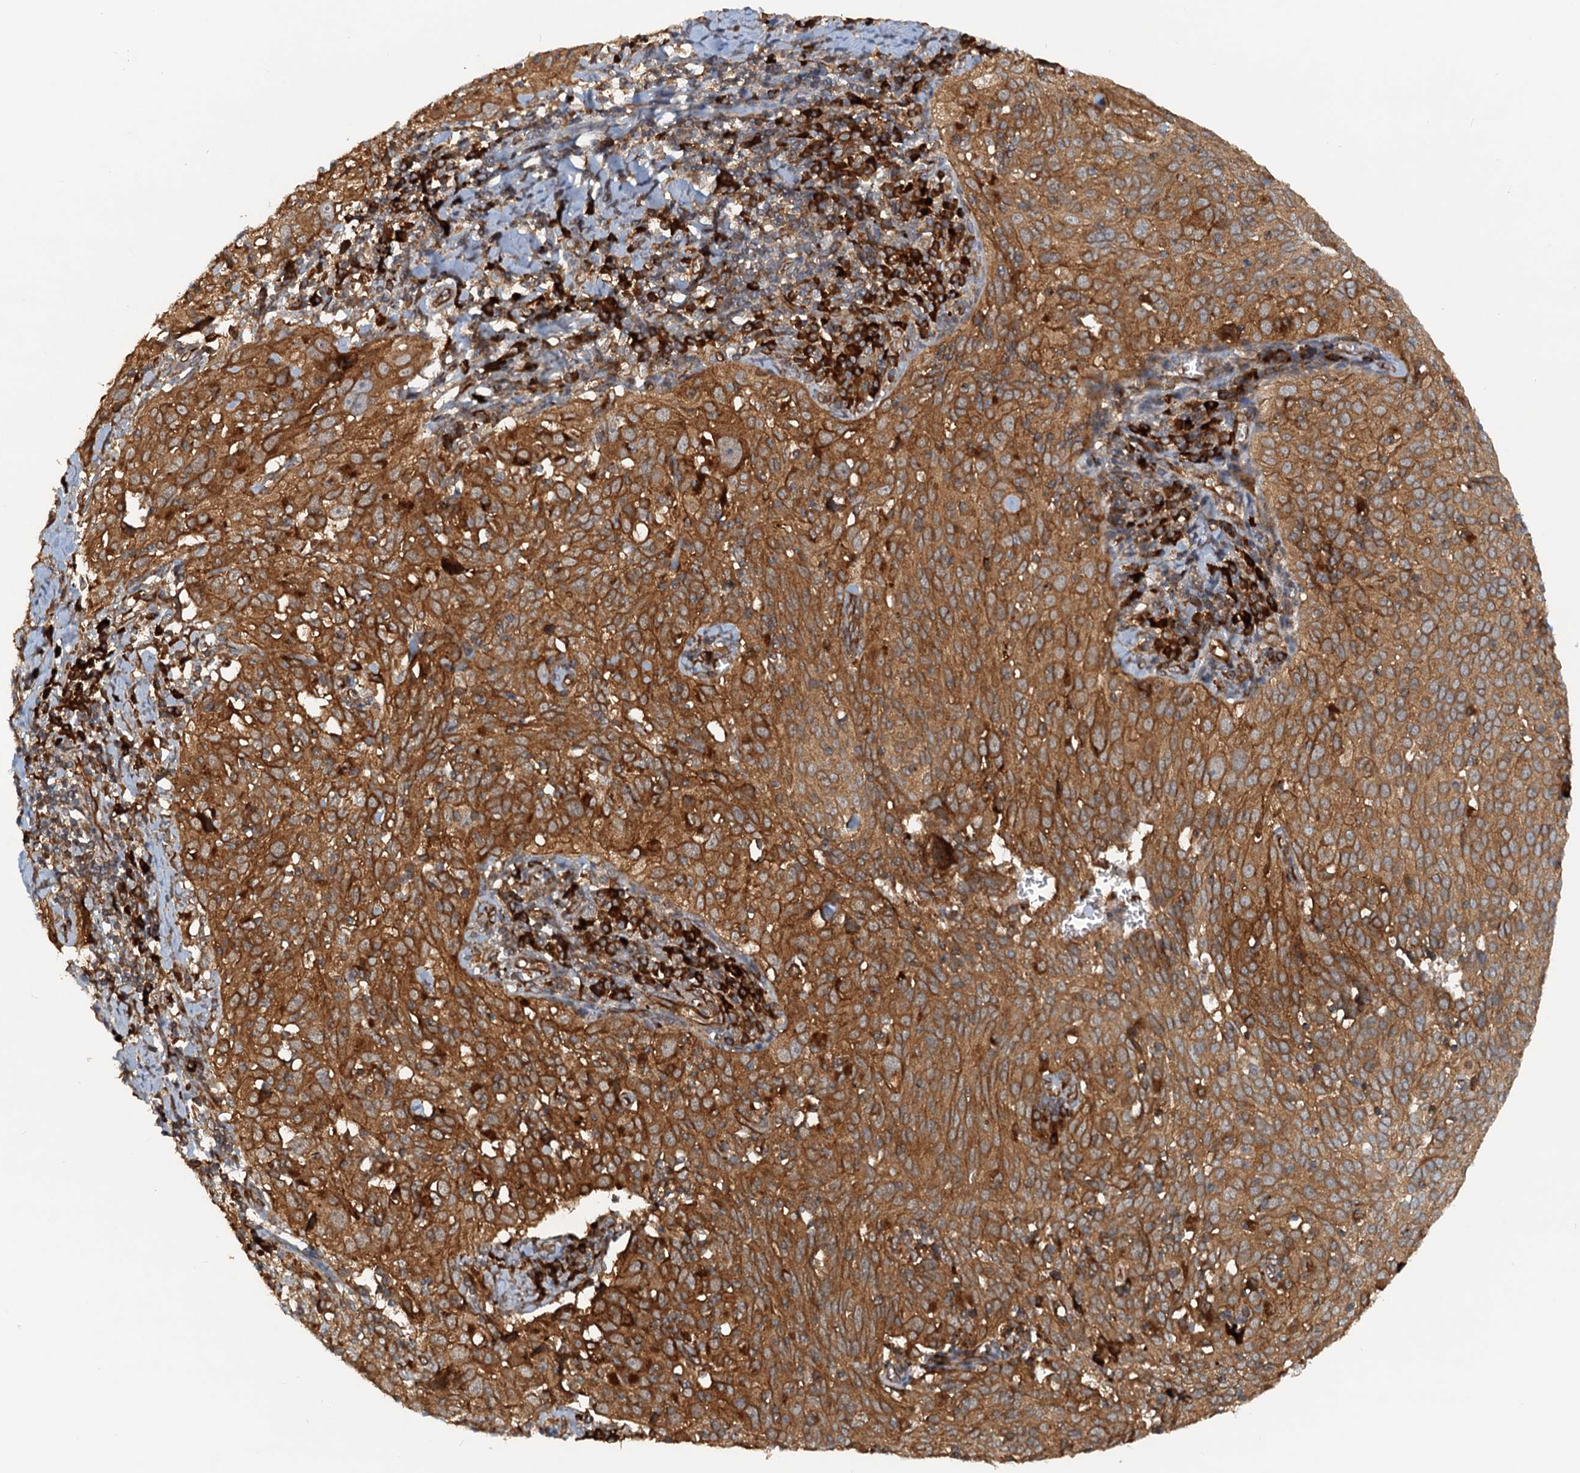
{"staining": {"intensity": "moderate", "quantity": ">75%", "location": "cytoplasmic/membranous"}, "tissue": "cervical cancer", "cell_type": "Tumor cells", "image_type": "cancer", "snomed": [{"axis": "morphology", "description": "Squamous cell carcinoma, NOS"}, {"axis": "topography", "description": "Cervix"}], "caption": "The immunohistochemical stain shows moderate cytoplasmic/membranous positivity in tumor cells of squamous cell carcinoma (cervical) tissue. (DAB IHC with brightfield microscopy, high magnification).", "gene": "NIPAL3", "patient": {"sex": "female", "age": 31}}